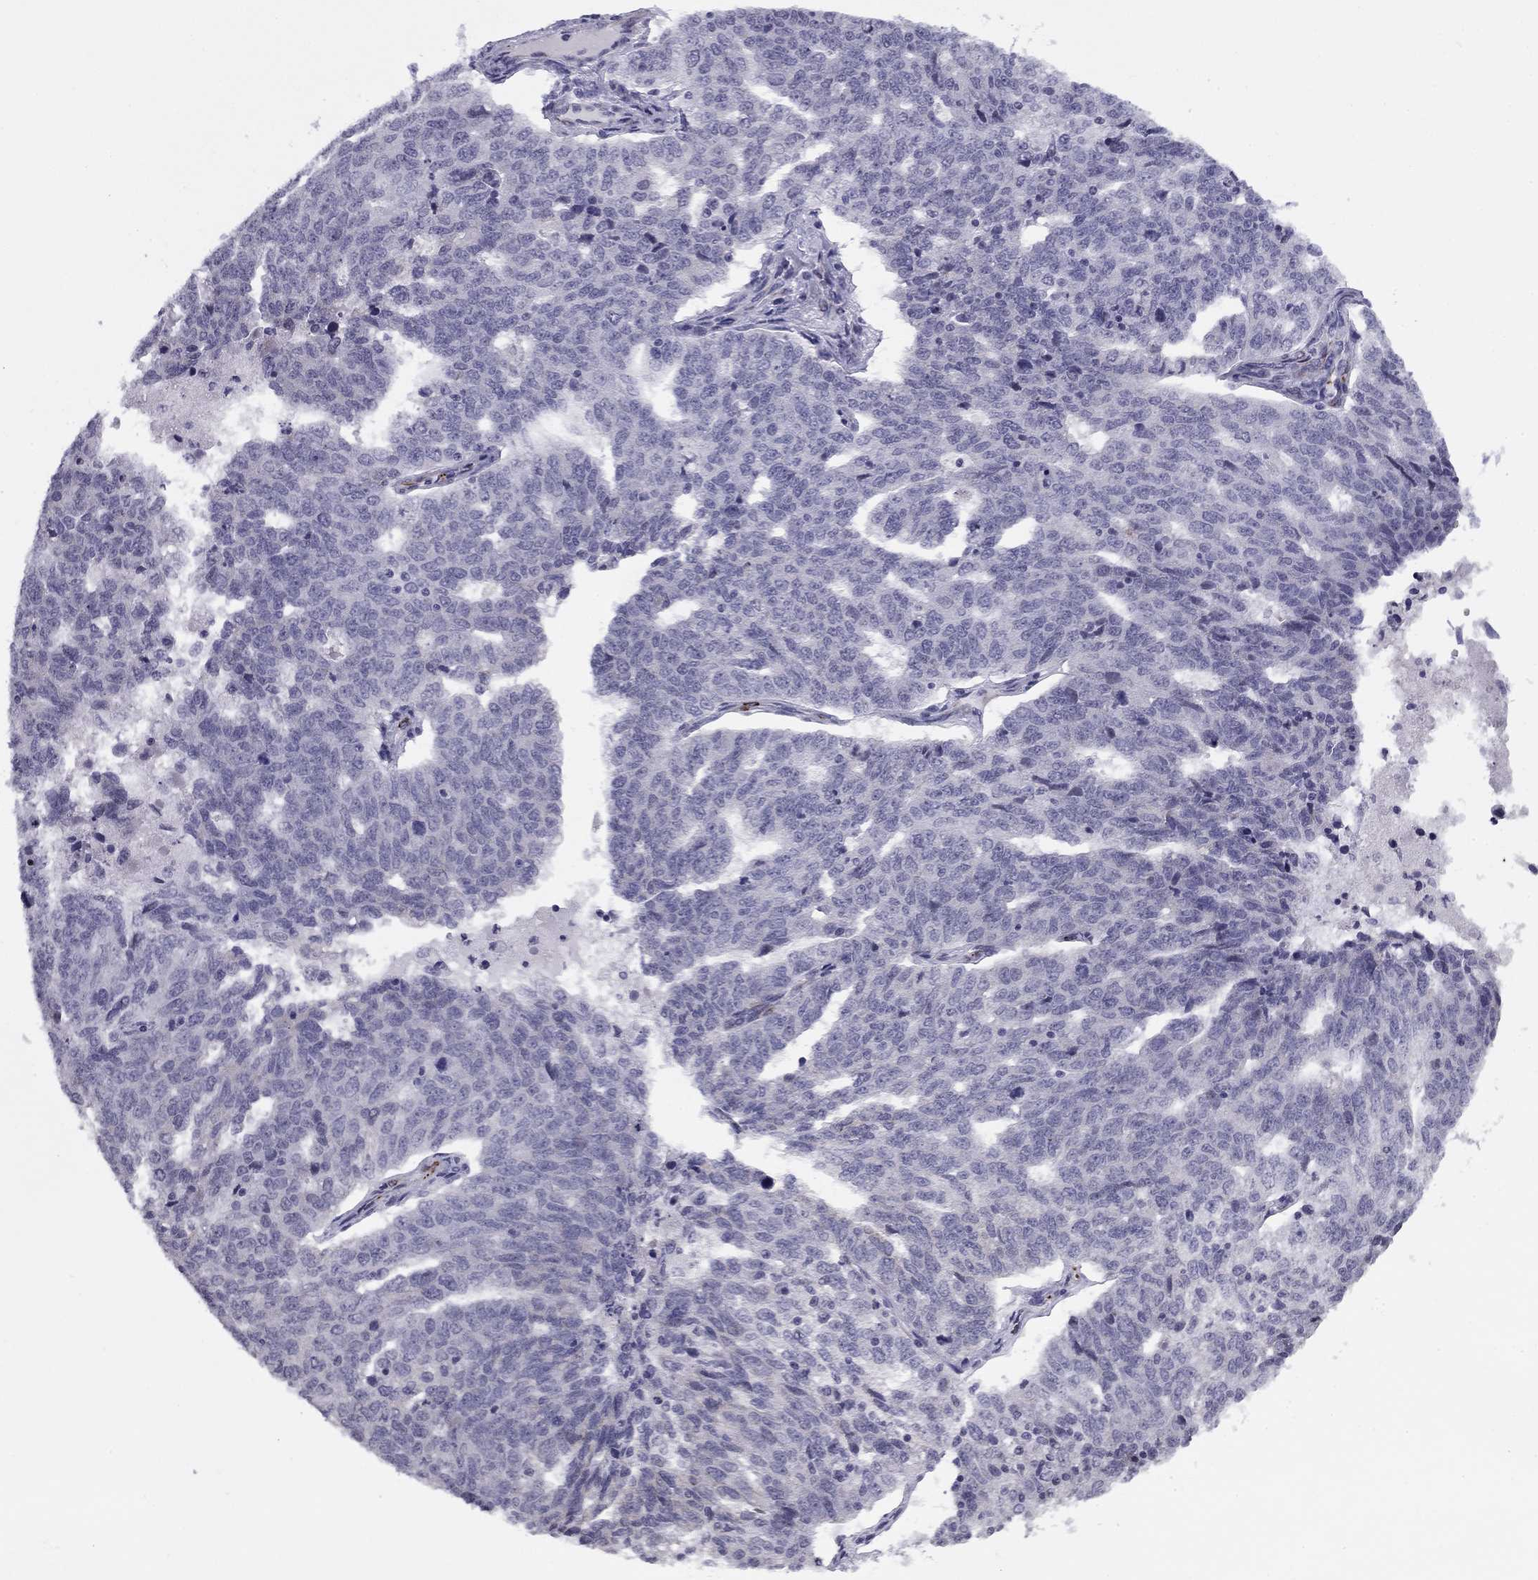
{"staining": {"intensity": "negative", "quantity": "none", "location": "none"}, "tissue": "ovarian cancer", "cell_type": "Tumor cells", "image_type": "cancer", "snomed": [{"axis": "morphology", "description": "Cystadenocarcinoma, serous, NOS"}, {"axis": "topography", "description": "Ovary"}], "caption": "Serous cystadenocarcinoma (ovarian) was stained to show a protein in brown. There is no significant expression in tumor cells. The staining is performed using DAB (3,3'-diaminobenzidine) brown chromogen with nuclei counter-stained in using hematoxylin.", "gene": "ANKS4B", "patient": {"sex": "female", "age": 71}}